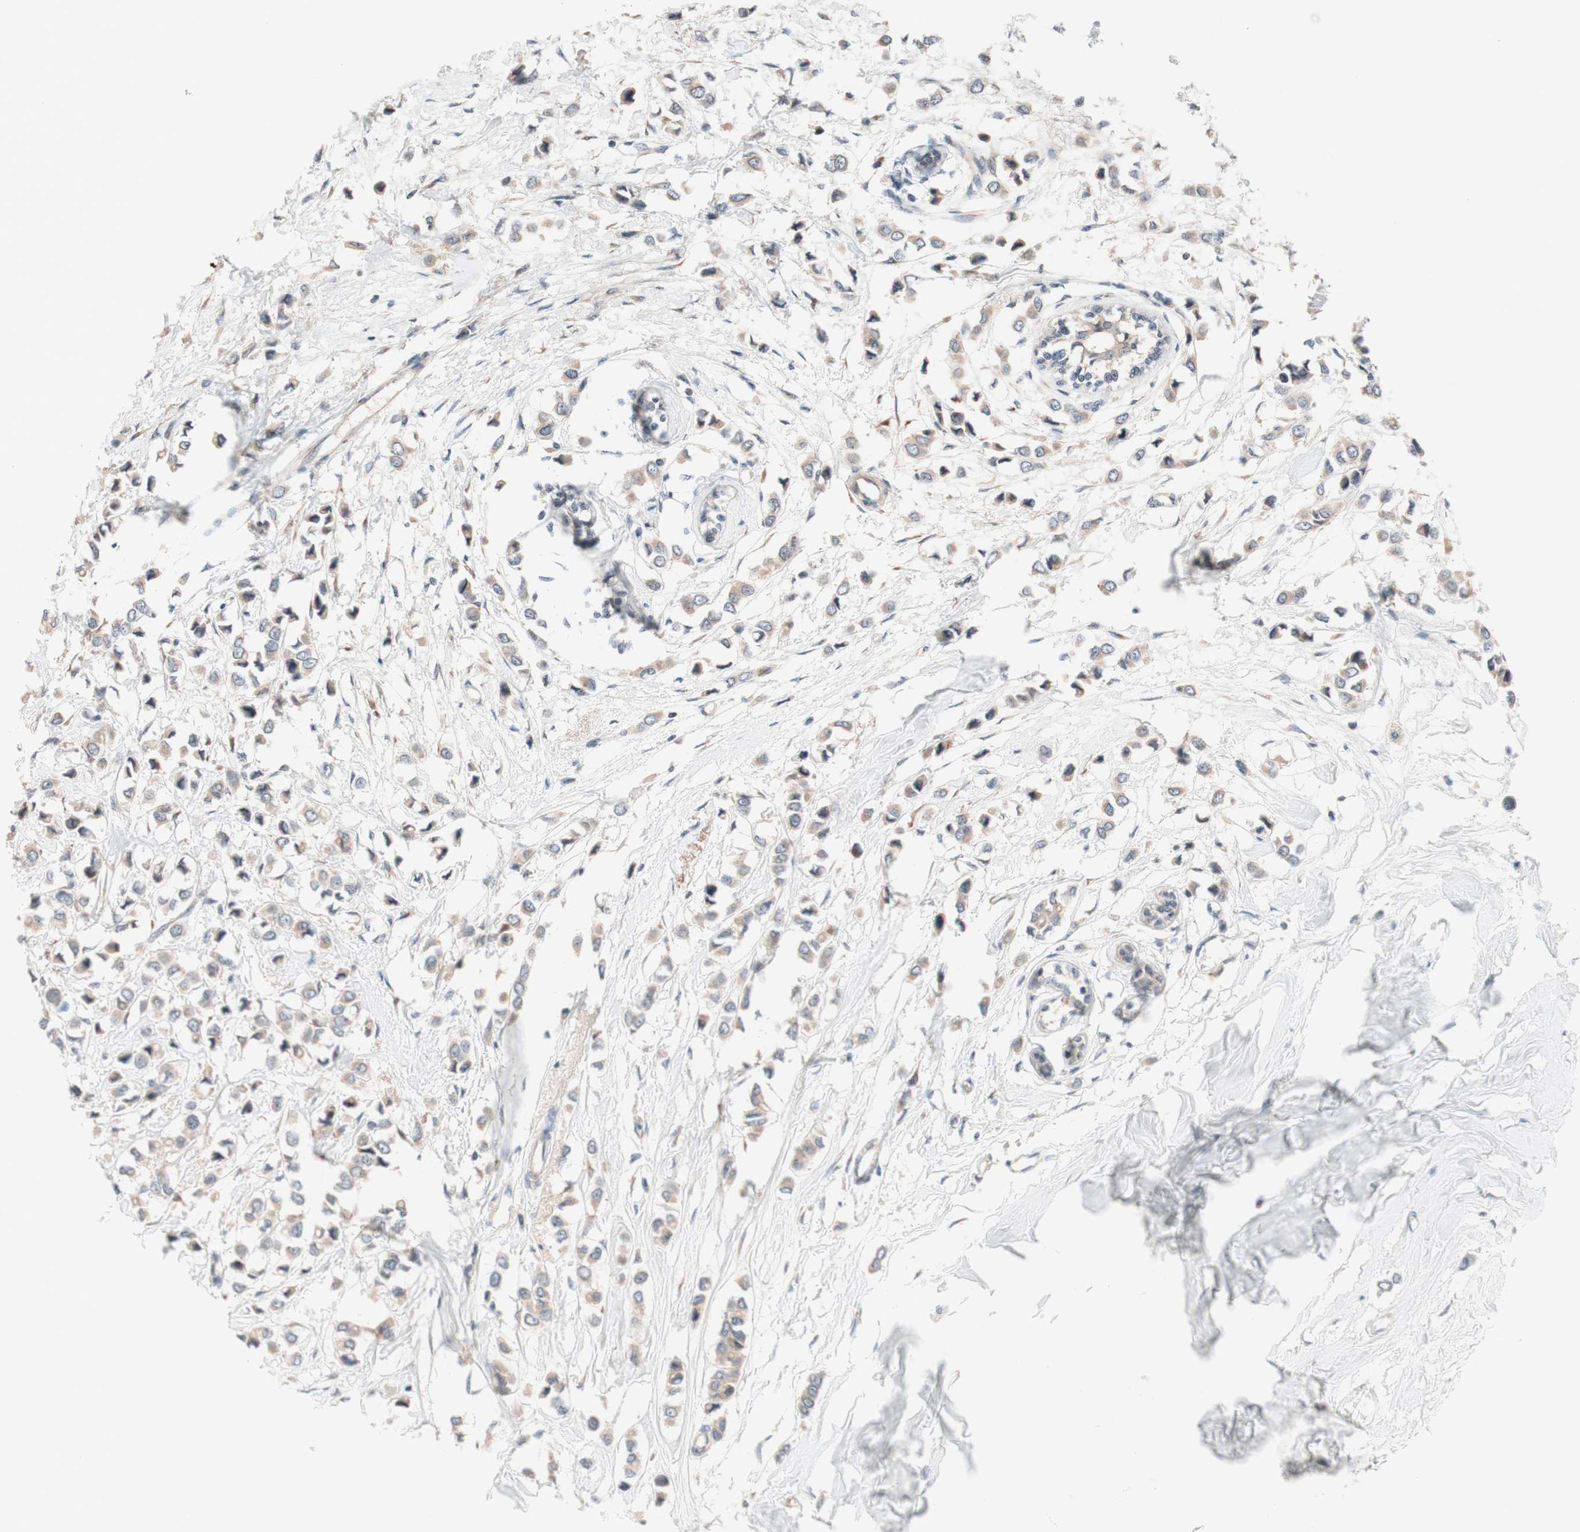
{"staining": {"intensity": "weak", "quantity": ">75%", "location": "cytoplasmic/membranous"}, "tissue": "breast cancer", "cell_type": "Tumor cells", "image_type": "cancer", "snomed": [{"axis": "morphology", "description": "Lobular carcinoma"}, {"axis": "topography", "description": "Breast"}], "caption": "Breast lobular carcinoma stained with a protein marker shows weak staining in tumor cells.", "gene": "CD55", "patient": {"sex": "female", "age": 51}}